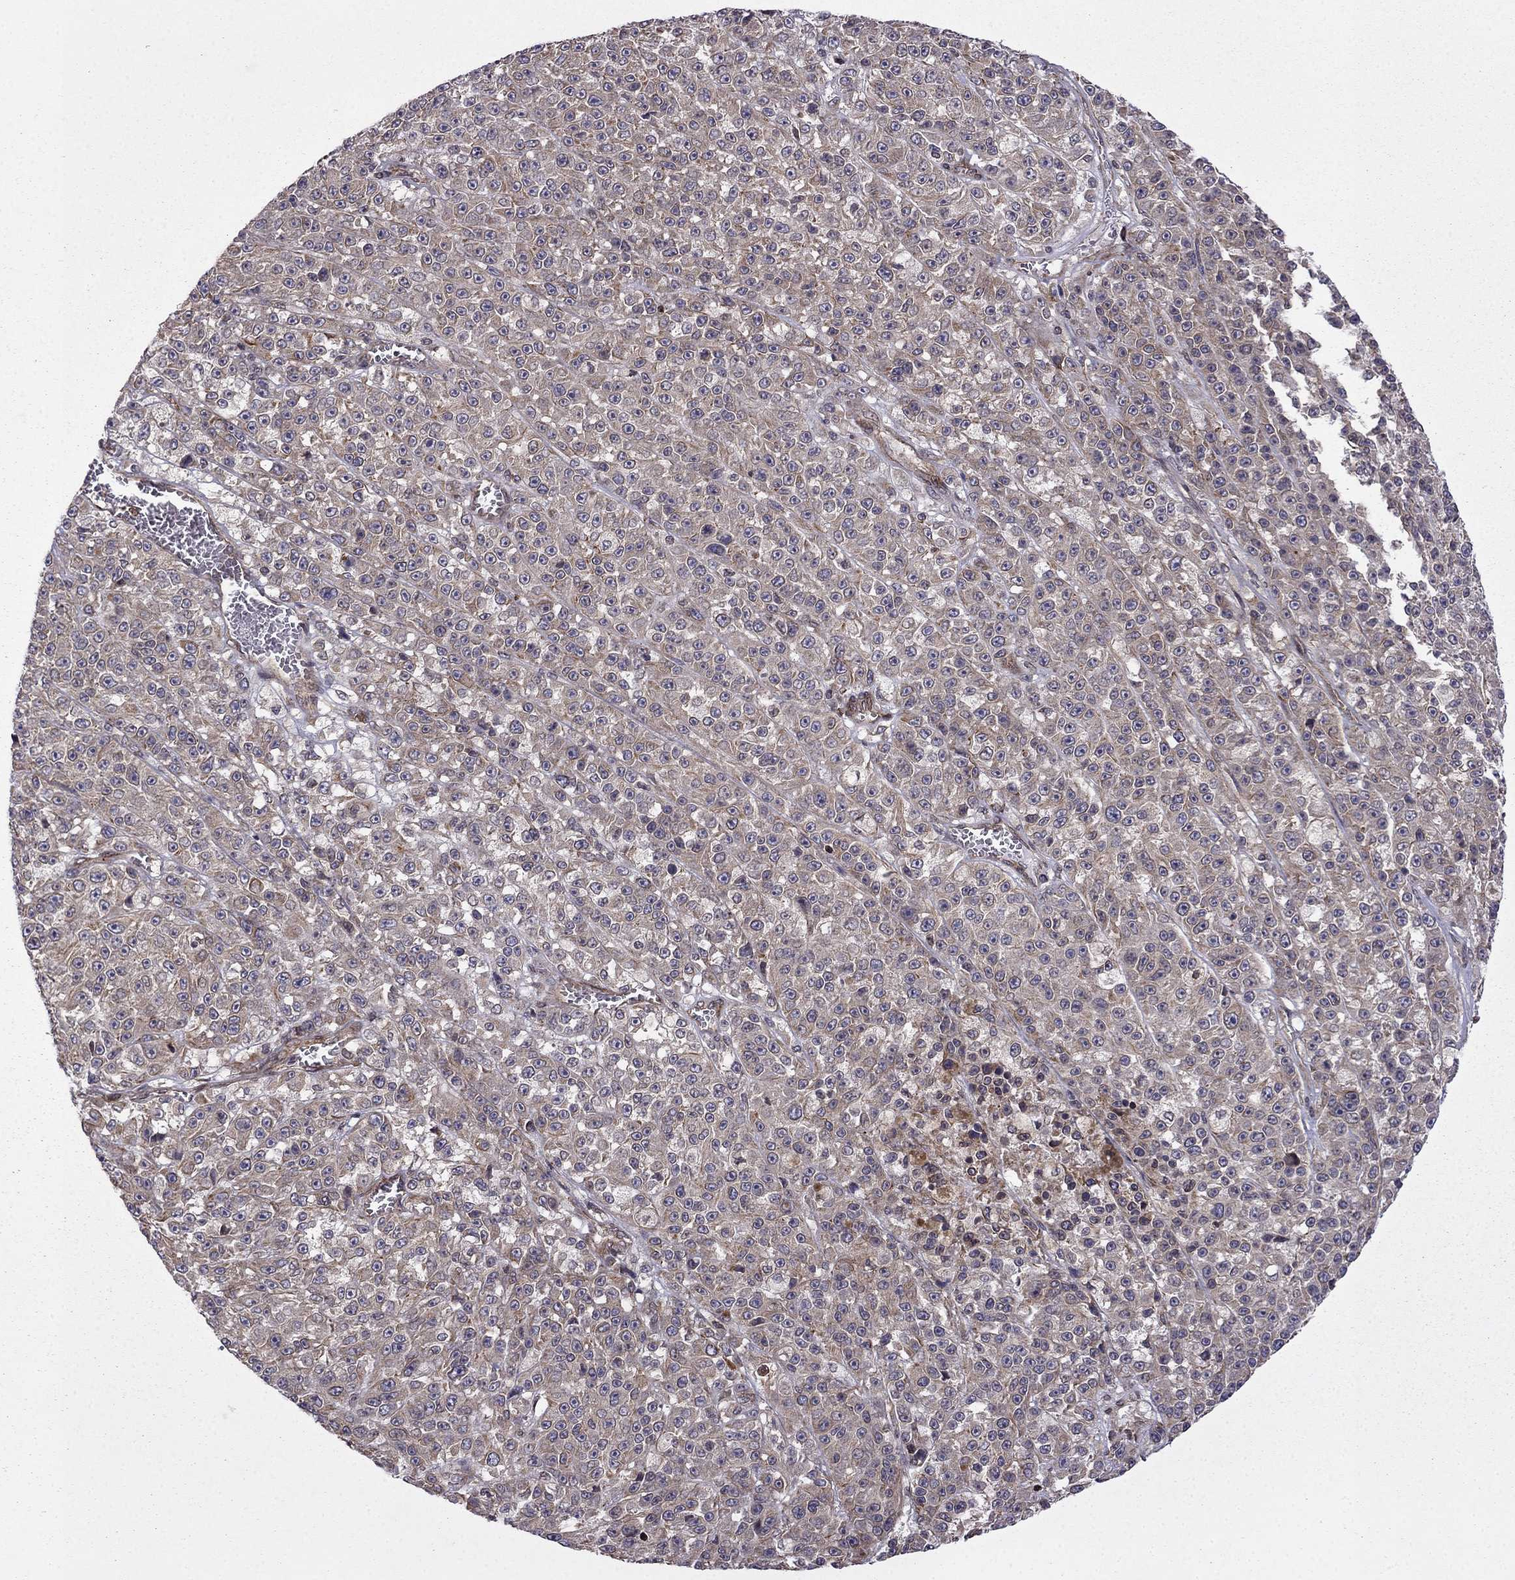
{"staining": {"intensity": "weak", "quantity": ">75%", "location": "cytoplasmic/membranous"}, "tissue": "melanoma", "cell_type": "Tumor cells", "image_type": "cancer", "snomed": [{"axis": "morphology", "description": "Malignant melanoma, NOS"}, {"axis": "topography", "description": "Skin"}], "caption": "Human malignant melanoma stained for a protein (brown) shows weak cytoplasmic/membranous positive staining in approximately >75% of tumor cells.", "gene": "CDC42BPA", "patient": {"sex": "female", "age": 58}}